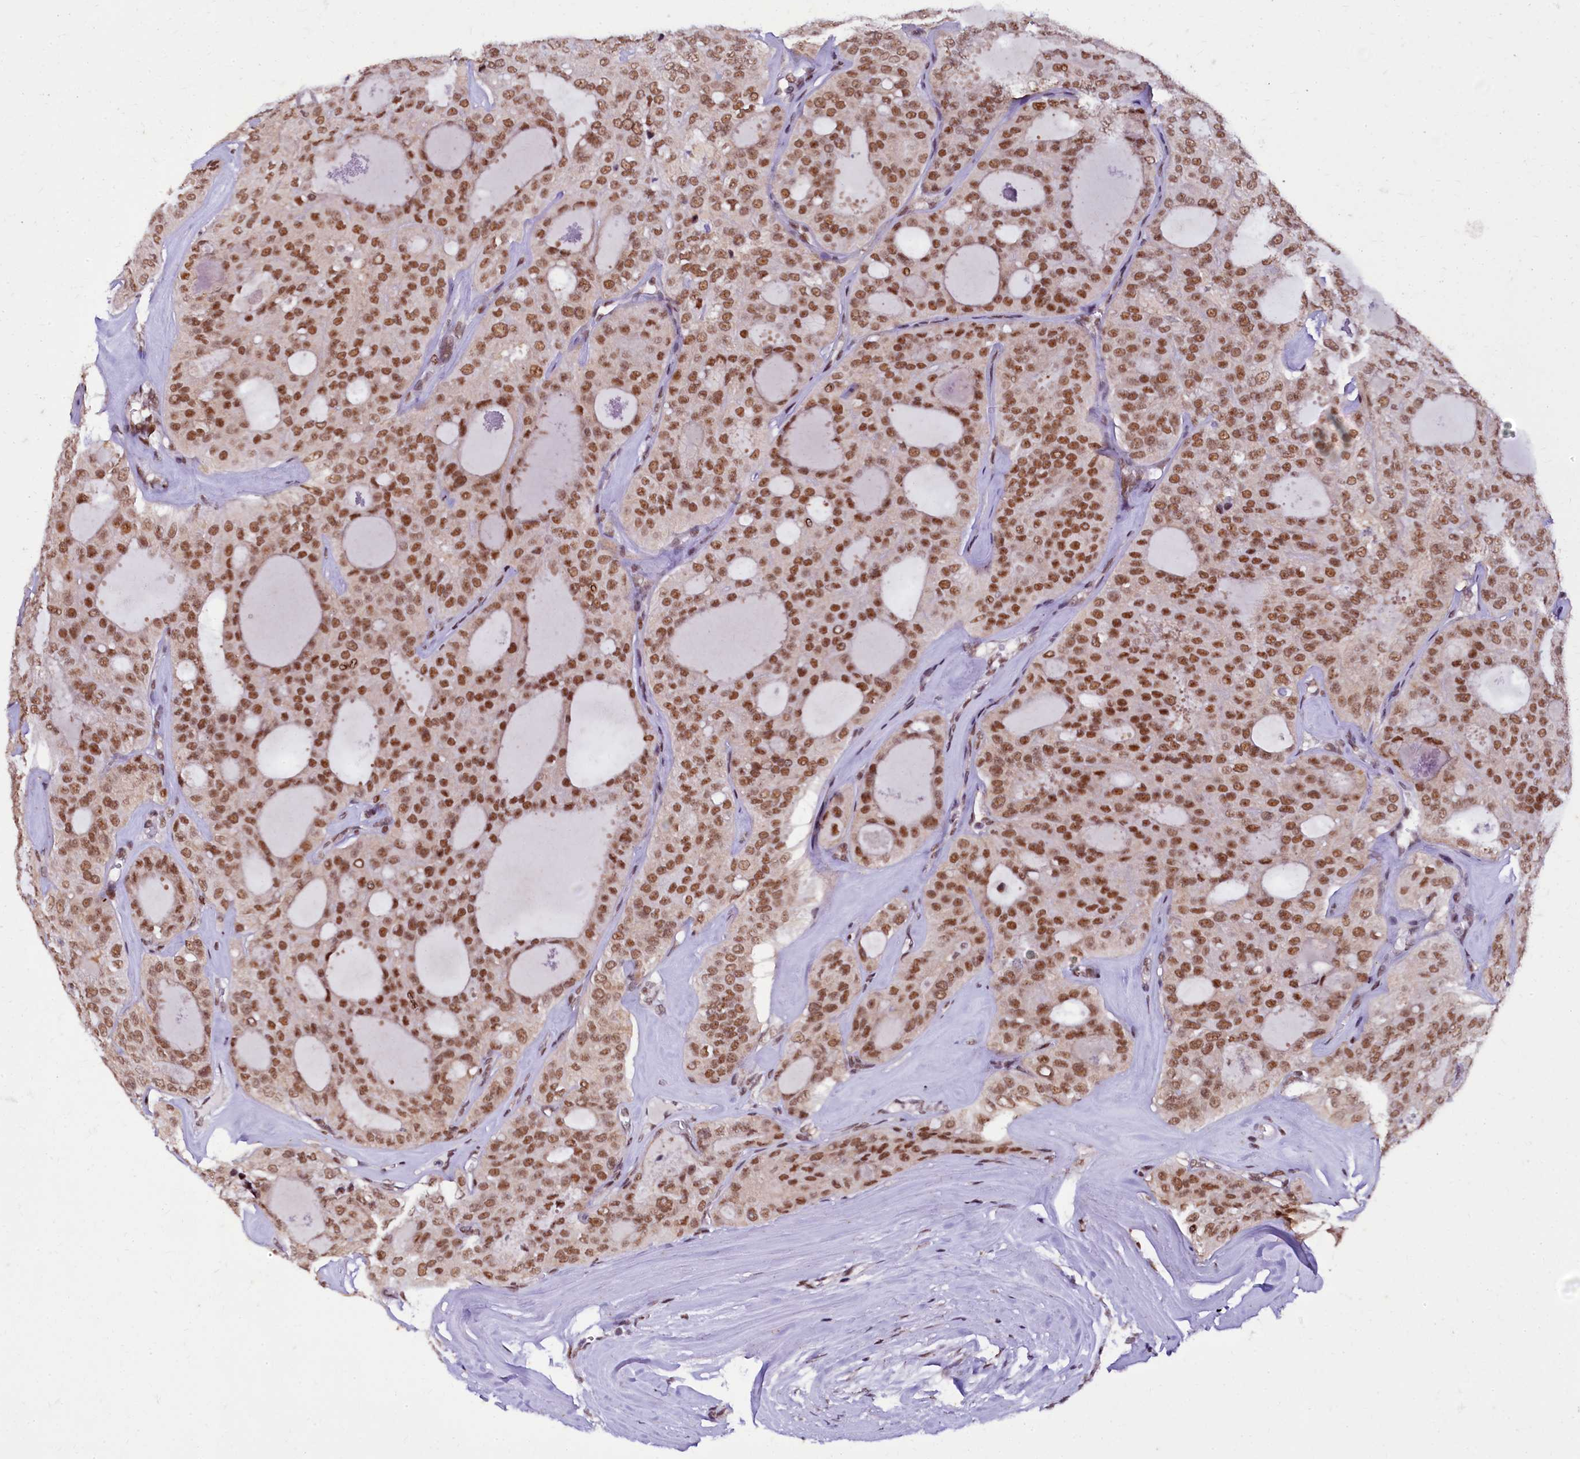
{"staining": {"intensity": "moderate", "quantity": ">75%", "location": "nuclear"}, "tissue": "thyroid cancer", "cell_type": "Tumor cells", "image_type": "cancer", "snomed": [{"axis": "morphology", "description": "Follicular adenoma carcinoma, NOS"}, {"axis": "topography", "description": "Thyroid gland"}], "caption": "High-power microscopy captured an immunohistochemistry micrograph of follicular adenoma carcinoma (thyroid), revealing moderate nuclear expression in approximately >75% of tumor cells.", "gene": "CPSF7", "patient": {"sex": "male", "age": 75}}